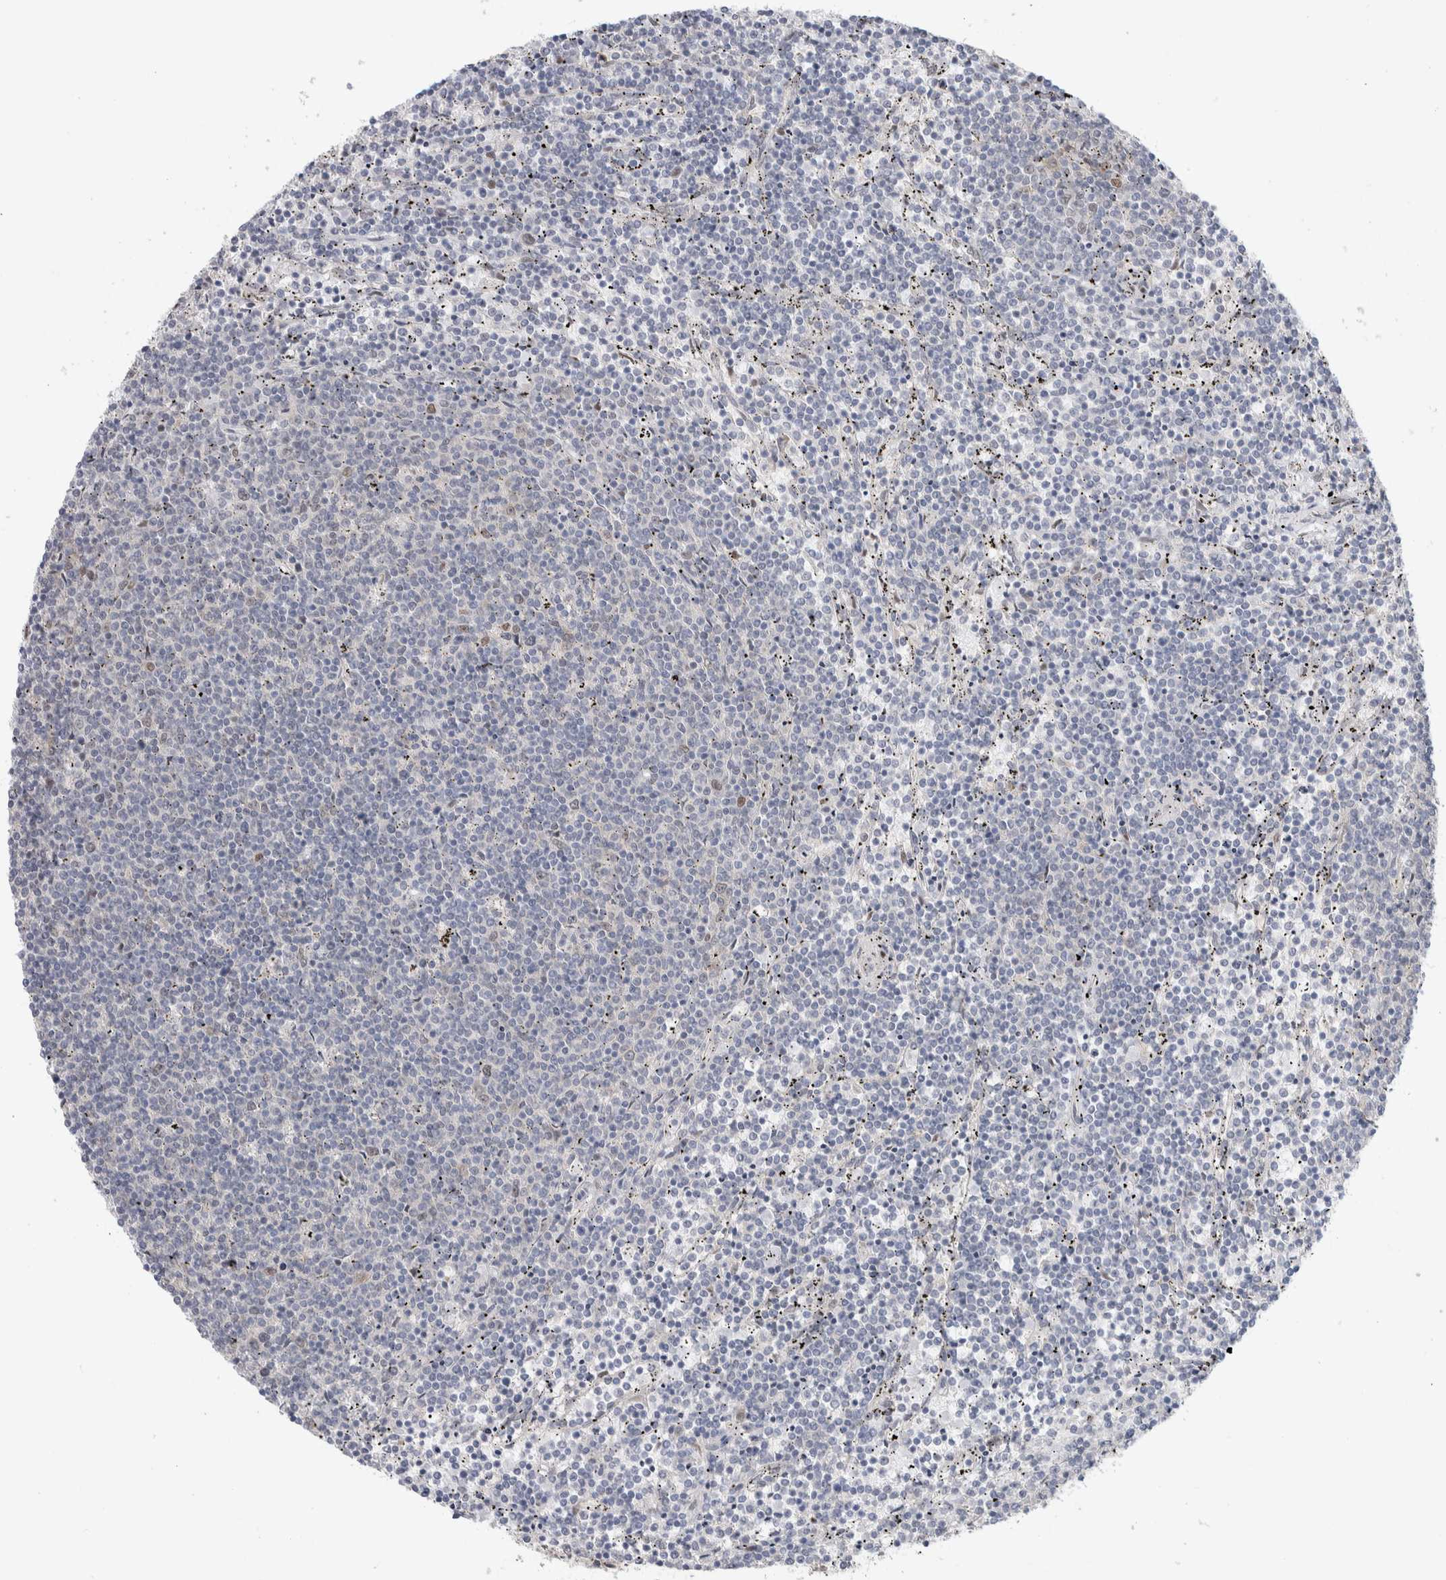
{"staining": {"intensity": "negative", "quantity": "none", "location": "none"}, "tissue": "lymphoma", "cell_type": "Tumor cells", "image_type": "cancer", "snomed": [{"axis": "morphology", "description": "Malignant lymphoma, non-Hodgkin's type, Low grade"}, {"axis": "topography", "description": "Spleen"}], "caption": "Tumor cells are negative for brown protein staining in low-grade malignant lymphoma, non-Hodgkin's type.", "gene": "PRMT1", "patient": {"sex": "female", "age": 50}}